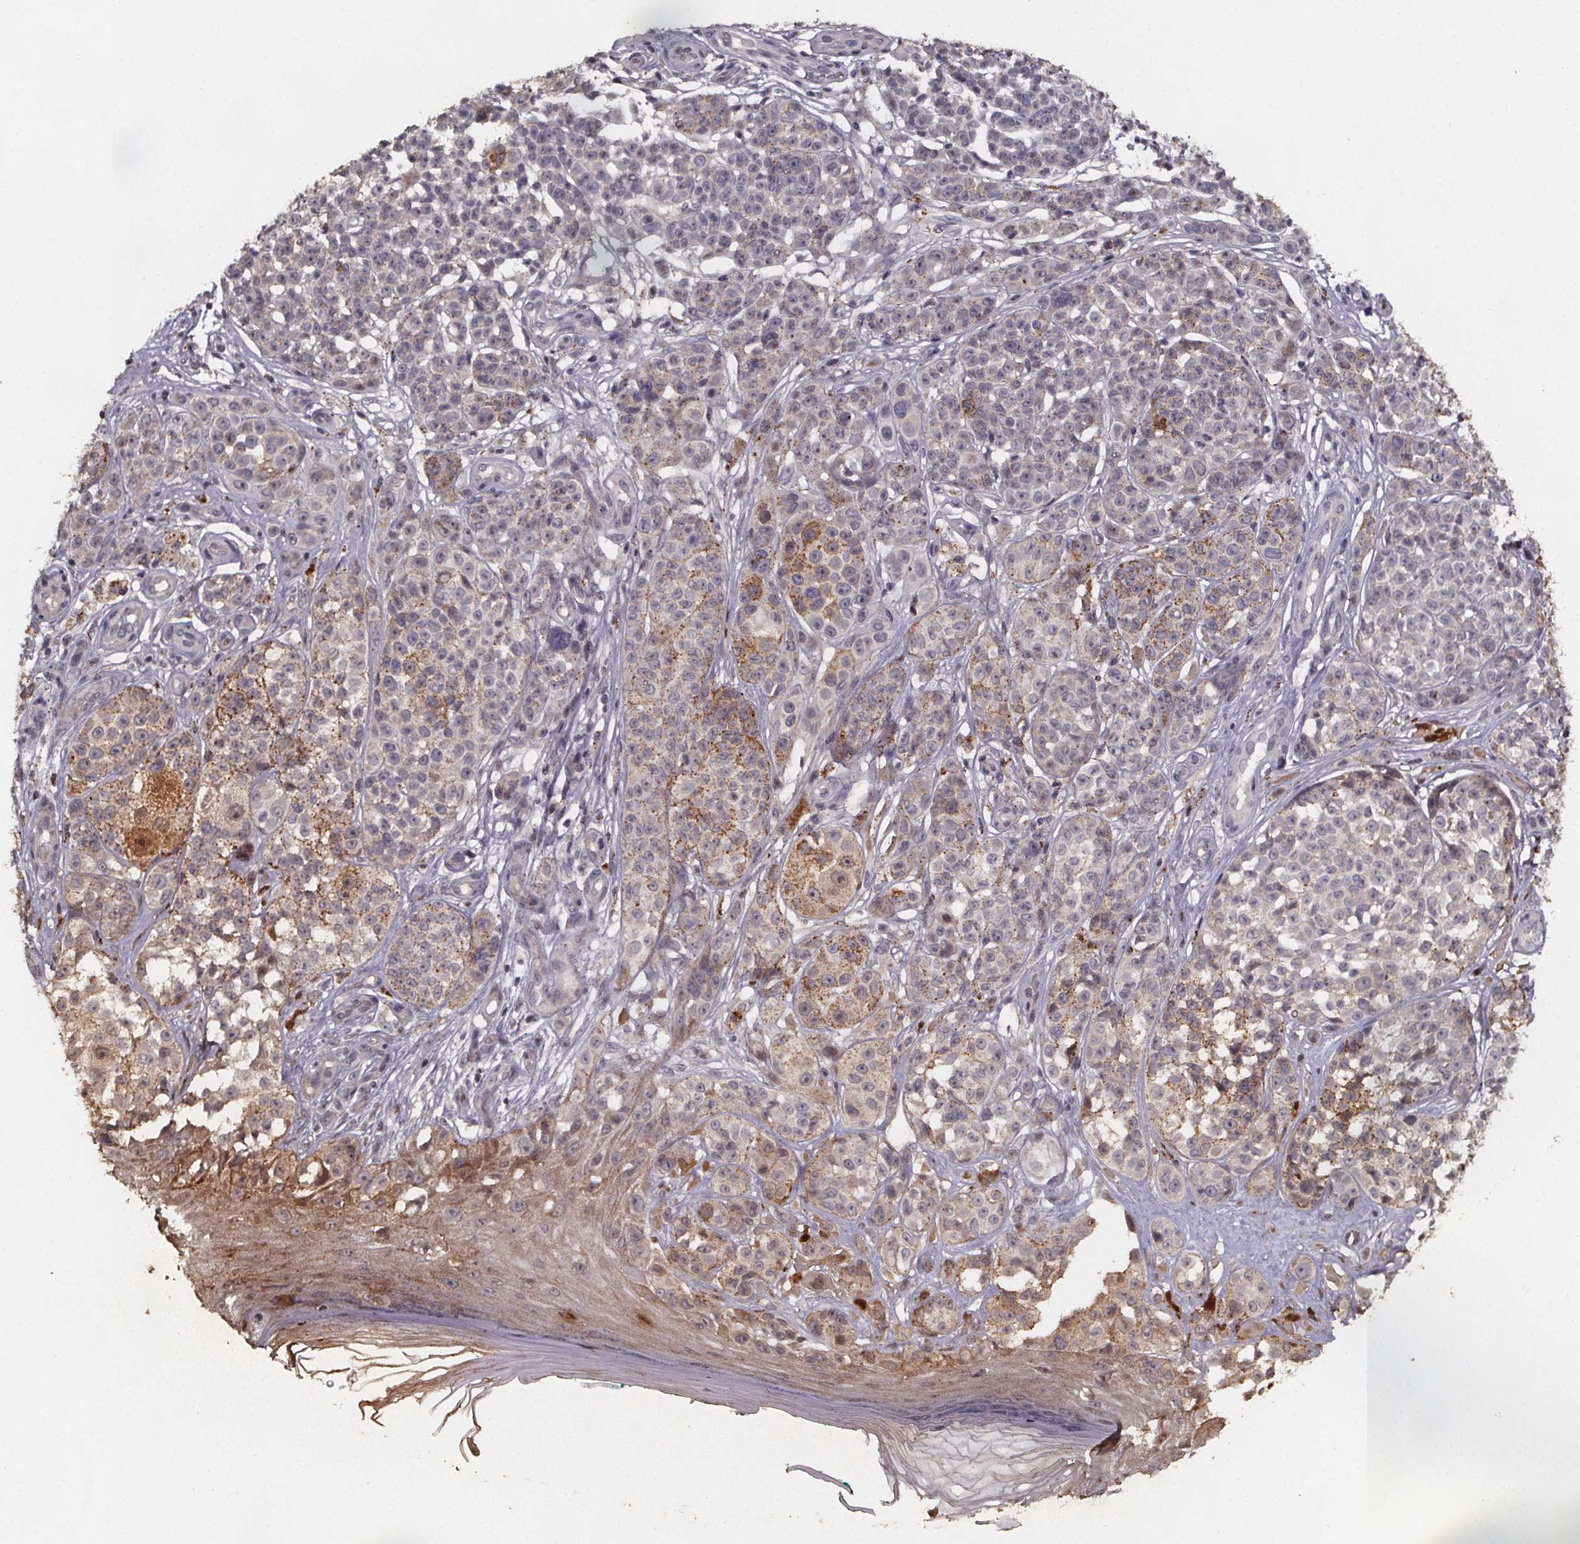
{"staining": {"intensity": "moderate", "quantity": "<25%", "location": "cytoplasmic/membranous"}, "tissue": "melanoma", "cell_type": "Tumor cells", "image_type": "cancer", "snomed": [{"axis": "morphology", "description": "Malignant melanoma, NOS"}, {"axis": "topography", "description": "Skin"}], "caption": "A brown stain highlights moderate cytoplasmic/membranous expression of a protein in malignant melanoma tumor cells. (DAB (3,3'-diaminobenzidine) IHC with brightfield microscopy, high magnification).", "gene": "ZNF879", "patient": {"sex": "female", "age": 90}}